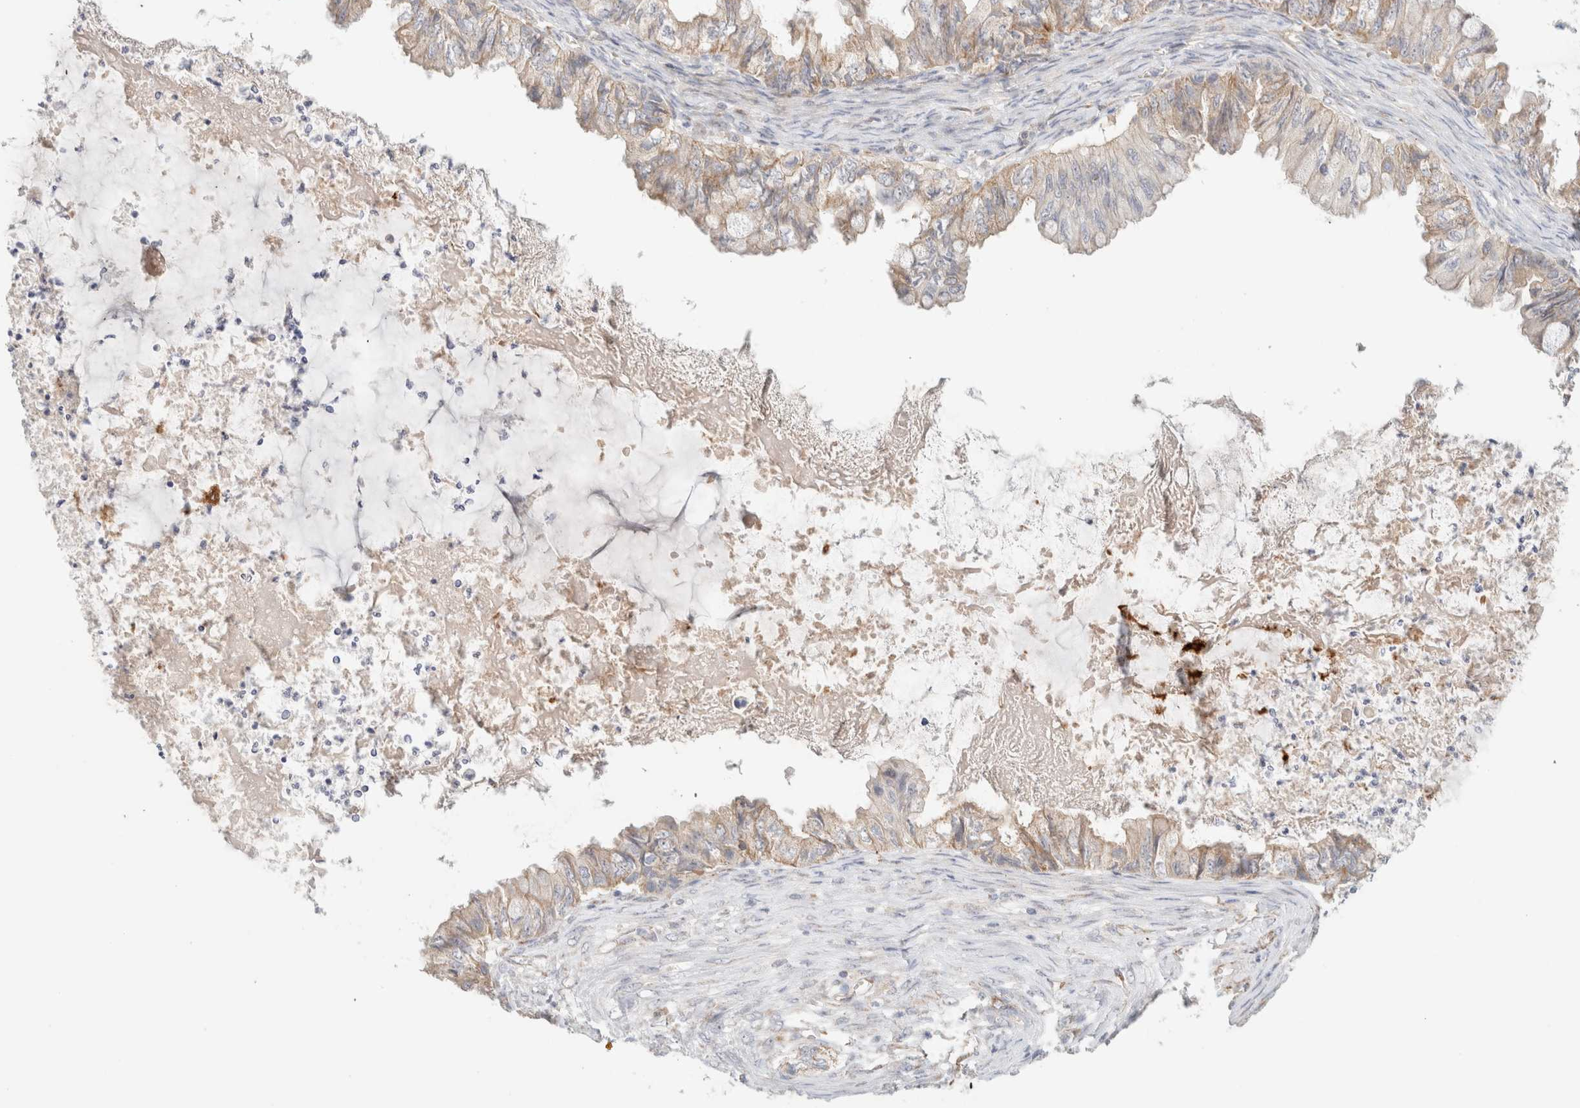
{"staining": {"intensity": "weak", "quantity": ">75%", "location": "cytoplasmic/membranous"}, "tissue": "ovarian cancer", "cell_type": "Tumor cells", "image_type": "cancer", "snomed": [{"axis": "morphology", "description": "Cystadenocarcinoma, mucinous, NOS"}, {"axis": "topography", "description": "Ovary"}], "caption": "Ovarian cancer stained with a protein marker reveals weak staining in tumor cells.", "gene": "MRM3", "patient": {"sex": "female", "age": 80}}